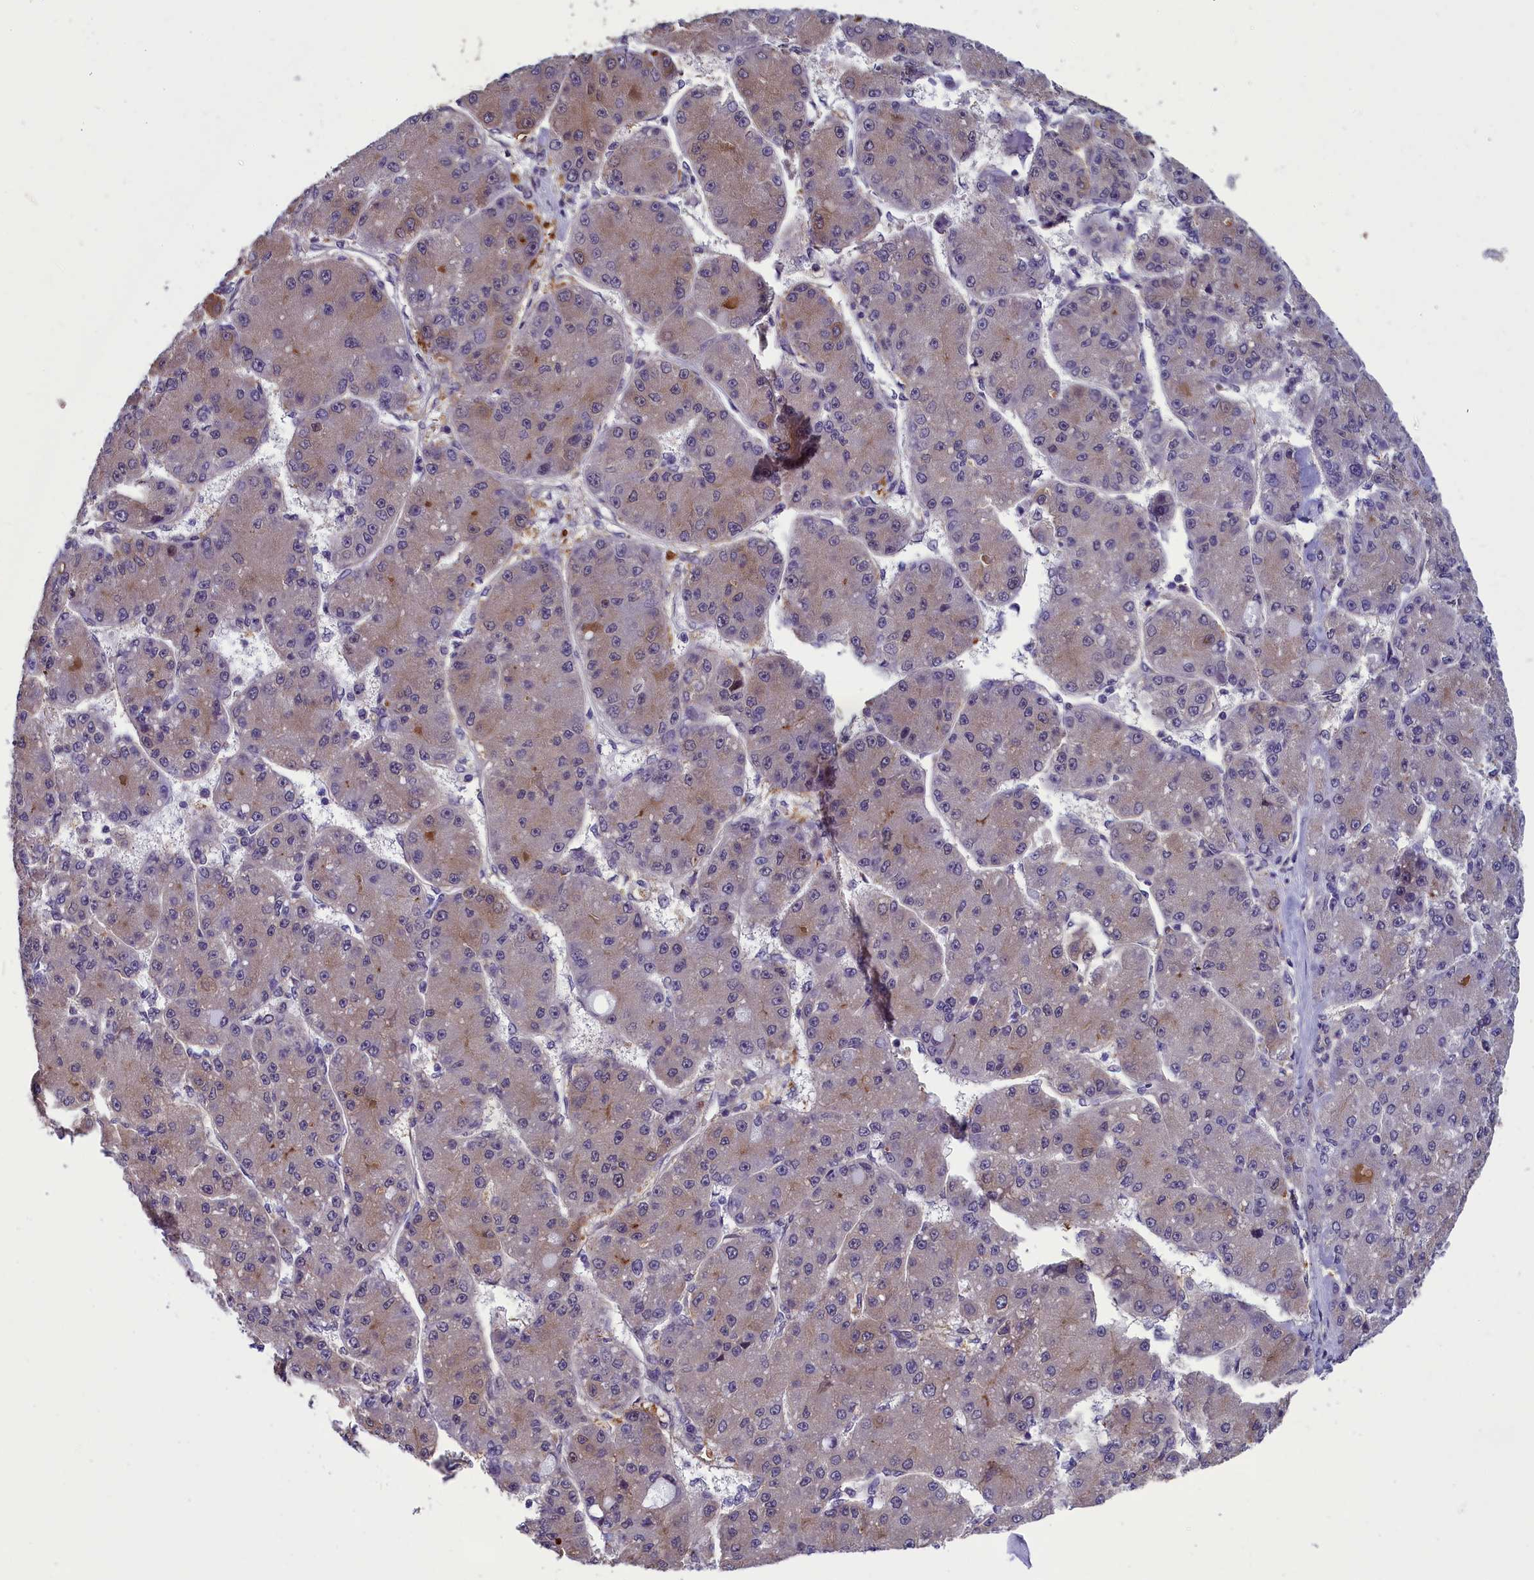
{"staining": {"intensity": "moderate", "quantity": "25%-75%", "location": "cytoplasmic/membranous"}, "tissue": "liver cancer", "cell_type": "Tumor cells", "image_type": "cancer", "snomed": [{"axis": "morphology", "description": "Carcinoma, Hepatocellular, NOS"}, {"axis": "topography", "description": "Liver"}], "caption": "Brown immunohistochemical staining in hepatocellular carcinoma (liver) reveals moderate cytoplasmic/membranous positivity in about 25%-75% of tumor cells.", "gene": "ABCC8", "patient": {"sex": "male", "age": 67}}